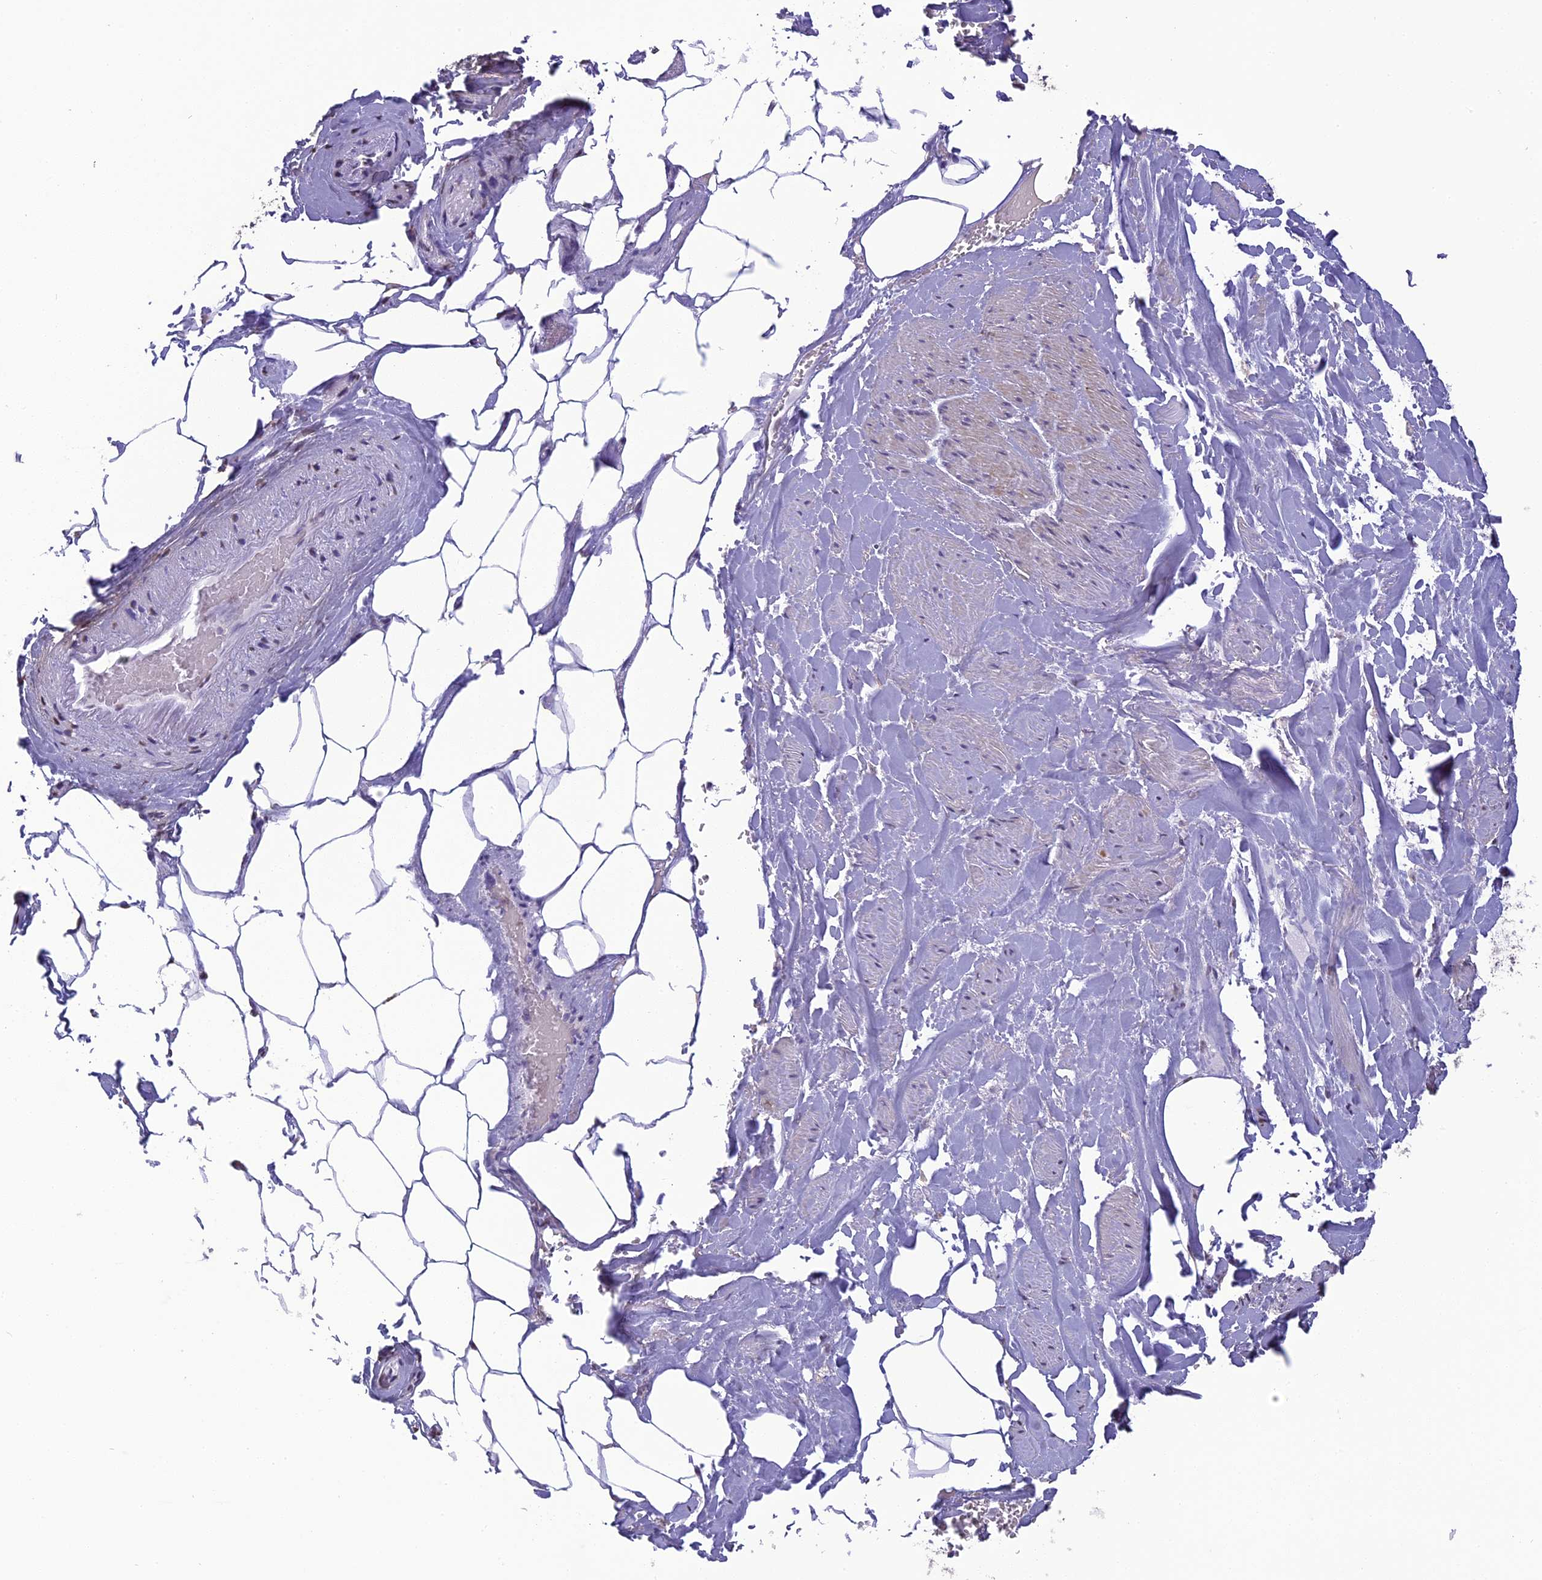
{"staining": {"intensity": "negative", "quantity": "none", "location": "none"}, "tissue": "adipose tissue", "cell_type": "Adipocytes", "image_type": "normal", "snomed": [{"axis": "morphology", "description": "Normal tissue, NOS"}, {"axis": "morphology", "description": "Adenocarcinoma, Low grade"}, {"axis": "topography", "description": "Prostate"}, {"axis": "topography", "description": "Peripheral nerve tissue"}], "caption": "A high-resolution histopathology image shows immunohistochemistry staining of normal adipose tissue, which displays no significant expression in adipocytes. The staining was performed using DAB (3,3'-diaminobenzidine) to visualize the protein expression in brown, while the nuclei were stained in blue with hematoxylin (Magnification: 20x).", "gene": "ERG28", "patient": {"sex": "male", "age": 63}}